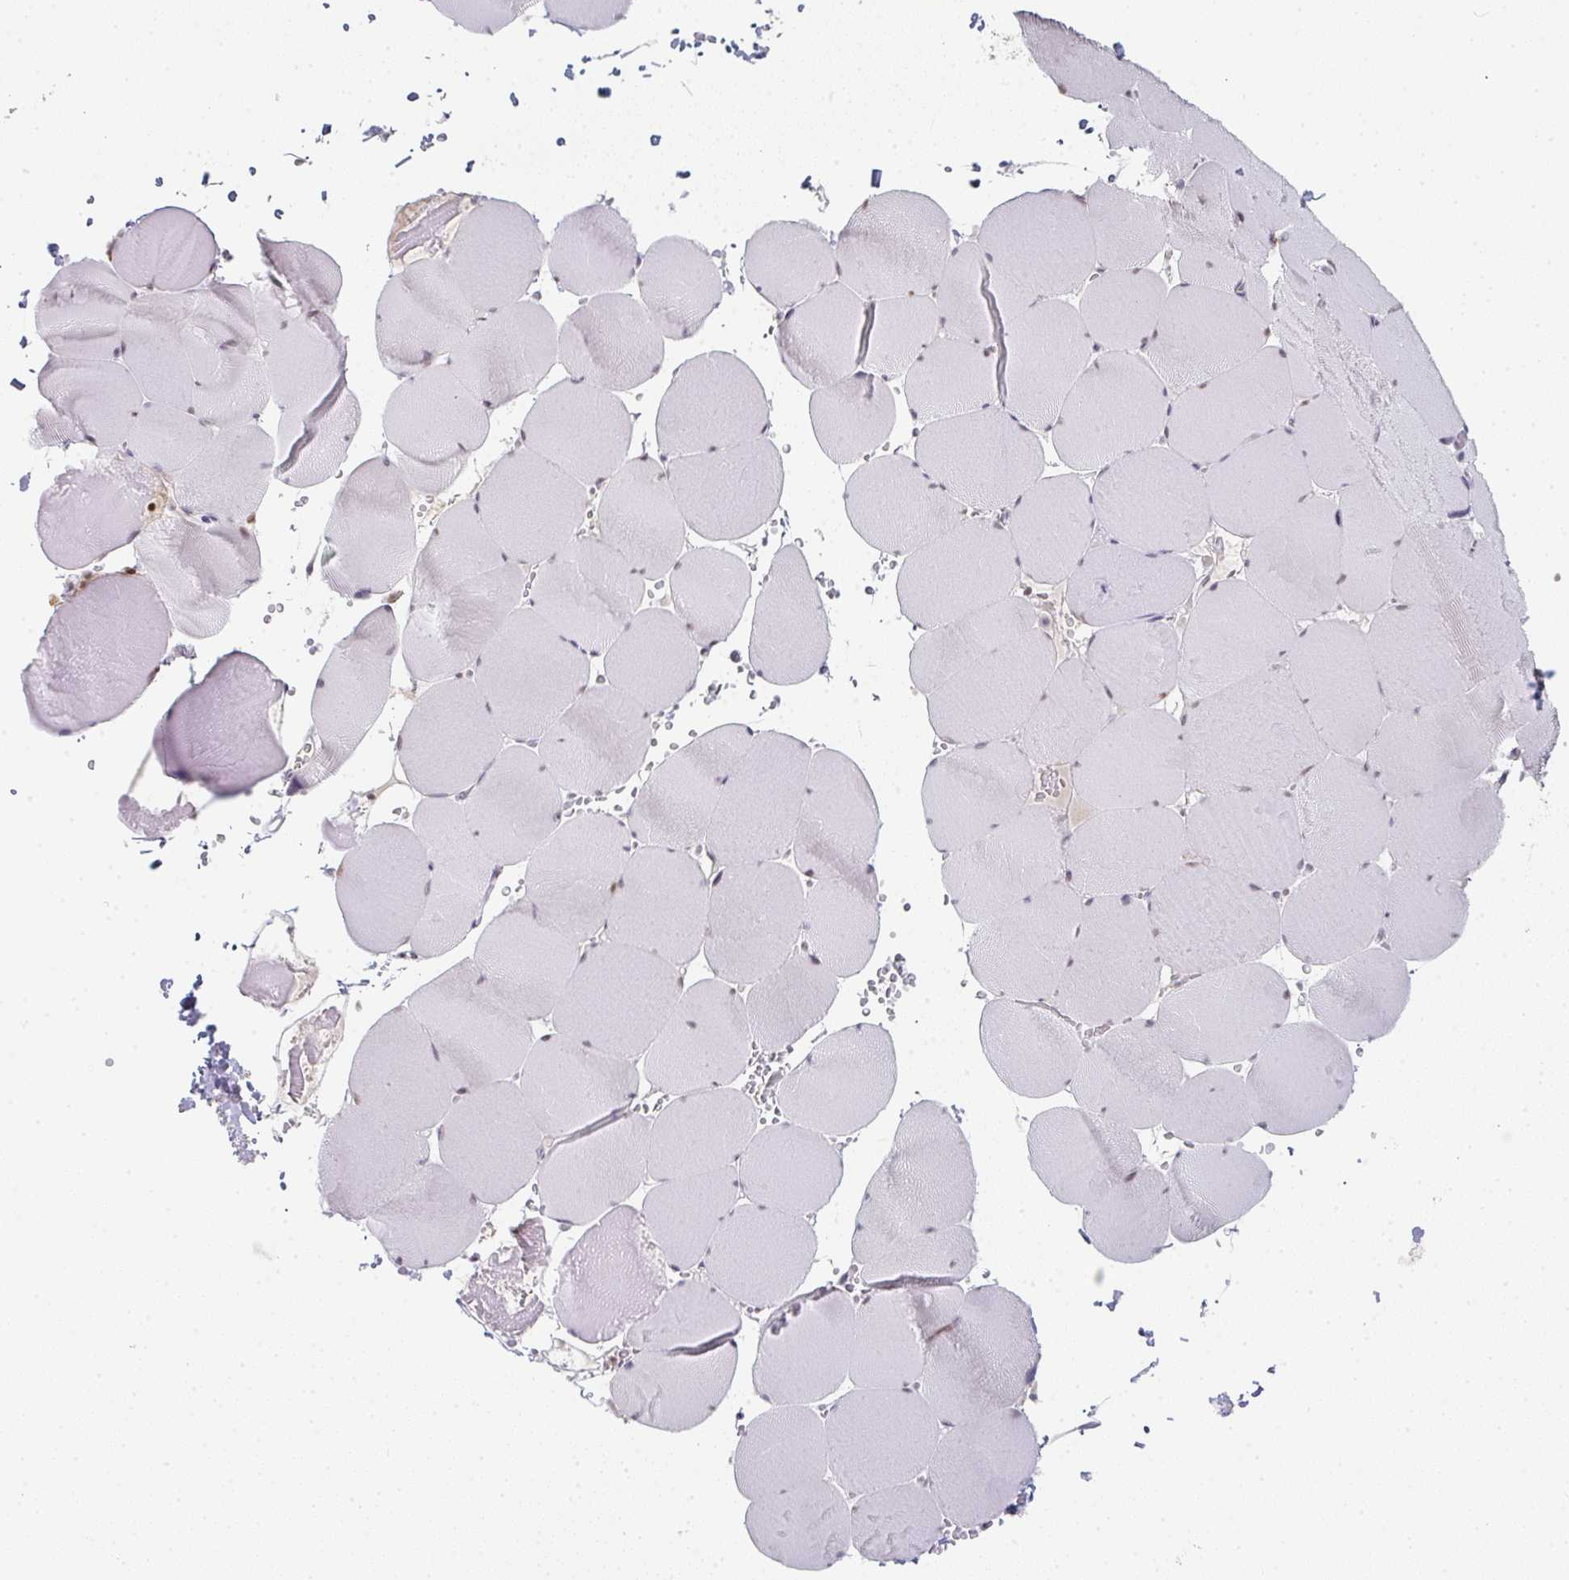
{"staining": {"intensity": "strong", "quantity": "25%-75%", "location": "cytoplasmic/membranous,nuclear"}, "tissue": "skeletal muscle", "cell_type": "Myocytes", "image_type": "normal", "snomed": [{"axis": "morphology", "description": "Normal tissue, NOS"}, {"axis": "topography", "description": "Skeletal muscle"}, {"axis": "topography", "description": "Head-Neck"}], "caption": "Skeletal muscle stained with DAB immunohistochemistry displays high levels of strong cytoplasmic/membranous,nuclear staining in about 25%-75% of myocytes.", "gene": "LIN54", "patient": {"sex": "male", "age": 66}}